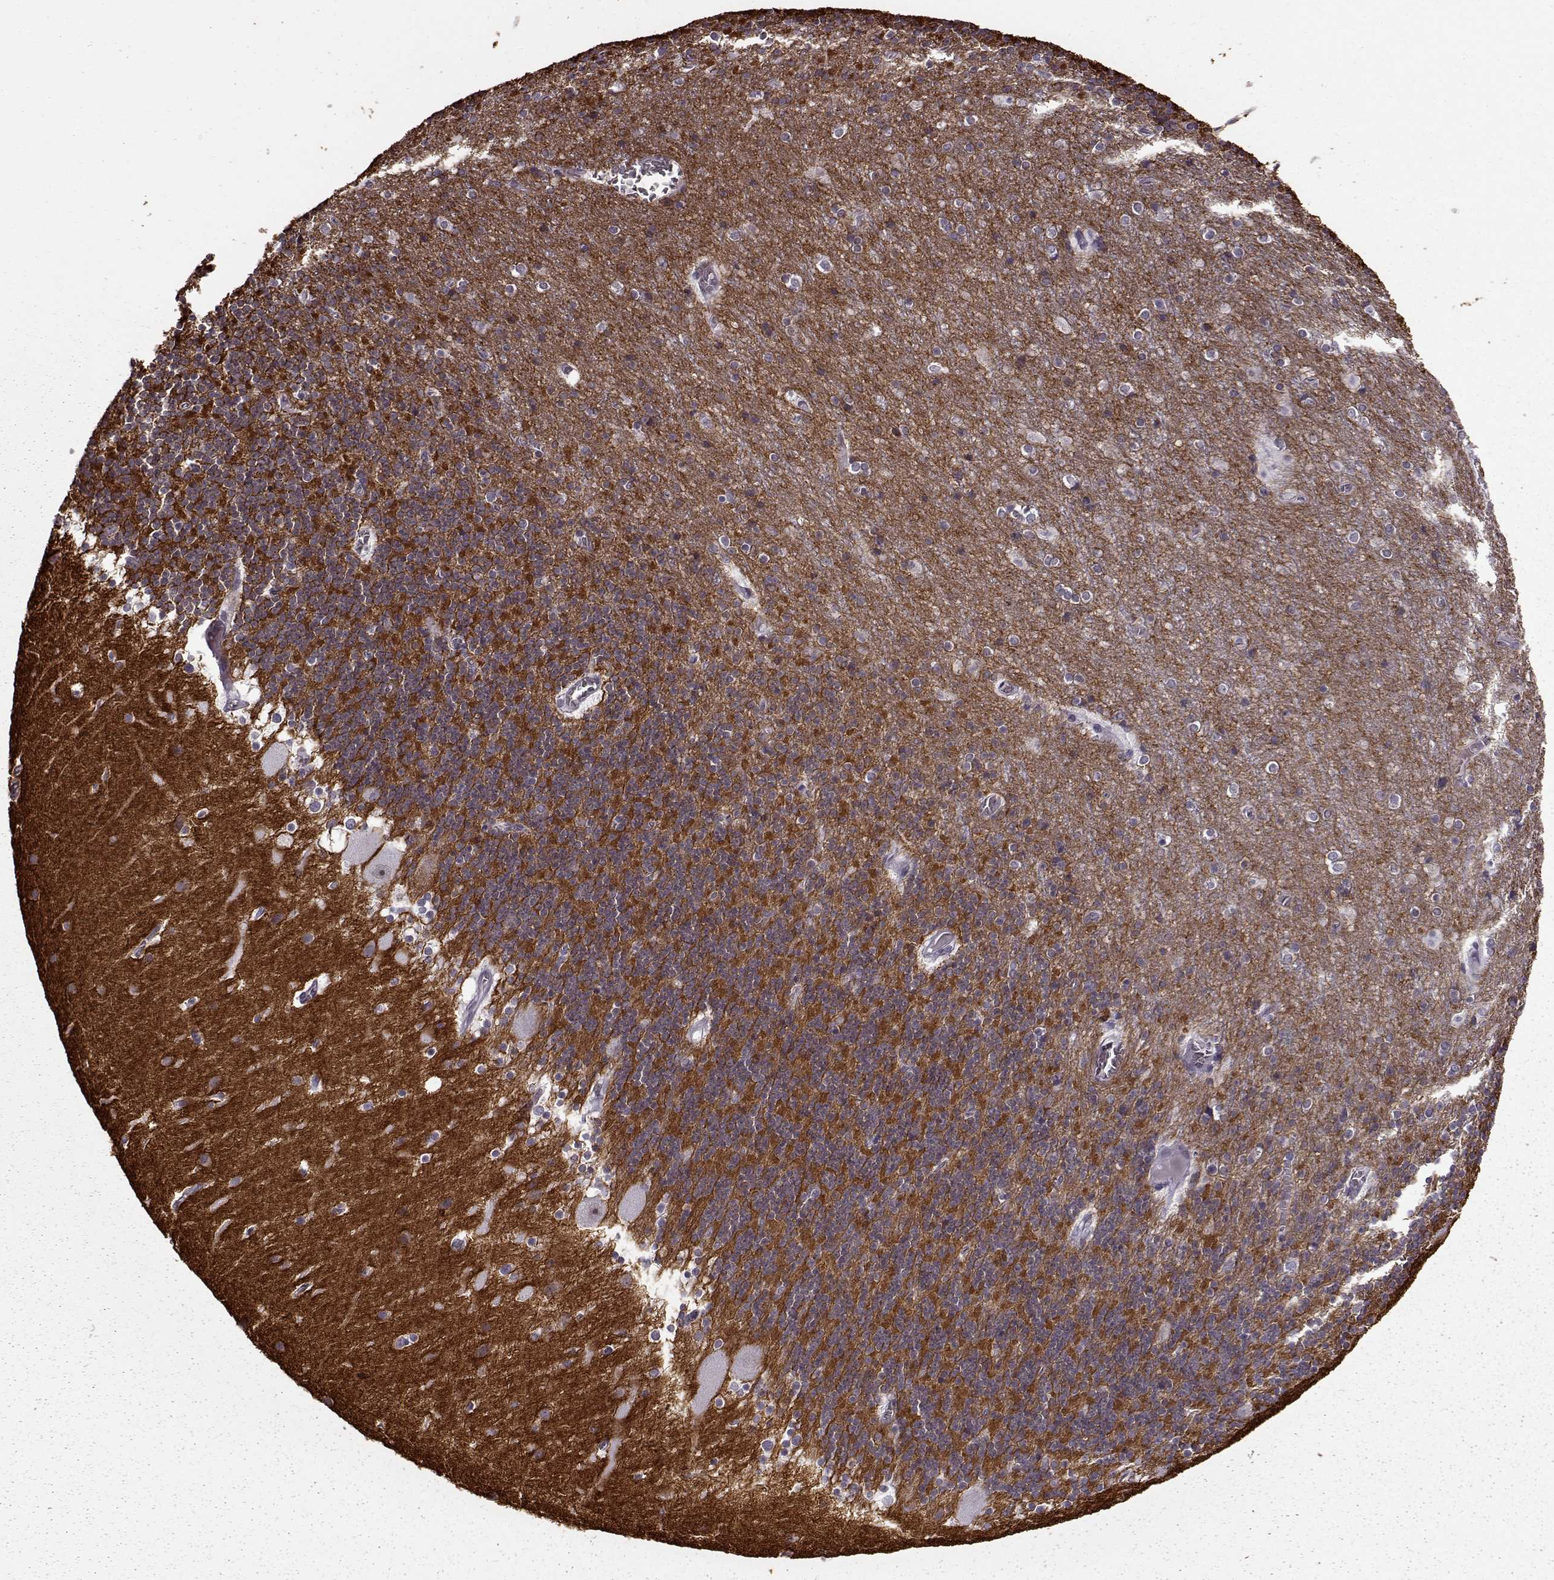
{"staining": {"intensity": "moderate", "quantity": ">75%", "location": "cytoplasmic/membranous"}, "tissue": "cerebellum", "cell_type": "Cells in granular layer", "image_type": "normal", "snomed": [{"axis": "morphology", "description": "Normal tissue, NOS"}, {"axis": "topography", "description": "Cerebellum"}], "caption": "Cerebellum was stained to show a protein in brown. There is medium levels of moderate cytoplasmic/membranous staining in about >75% of cells in granular layer. Immunohistochemistry (ihc) stains the protein in brown and the nuclei are stained blue.", "gene": "STX1A", "patient": {"sex": "male", "age": 70}}